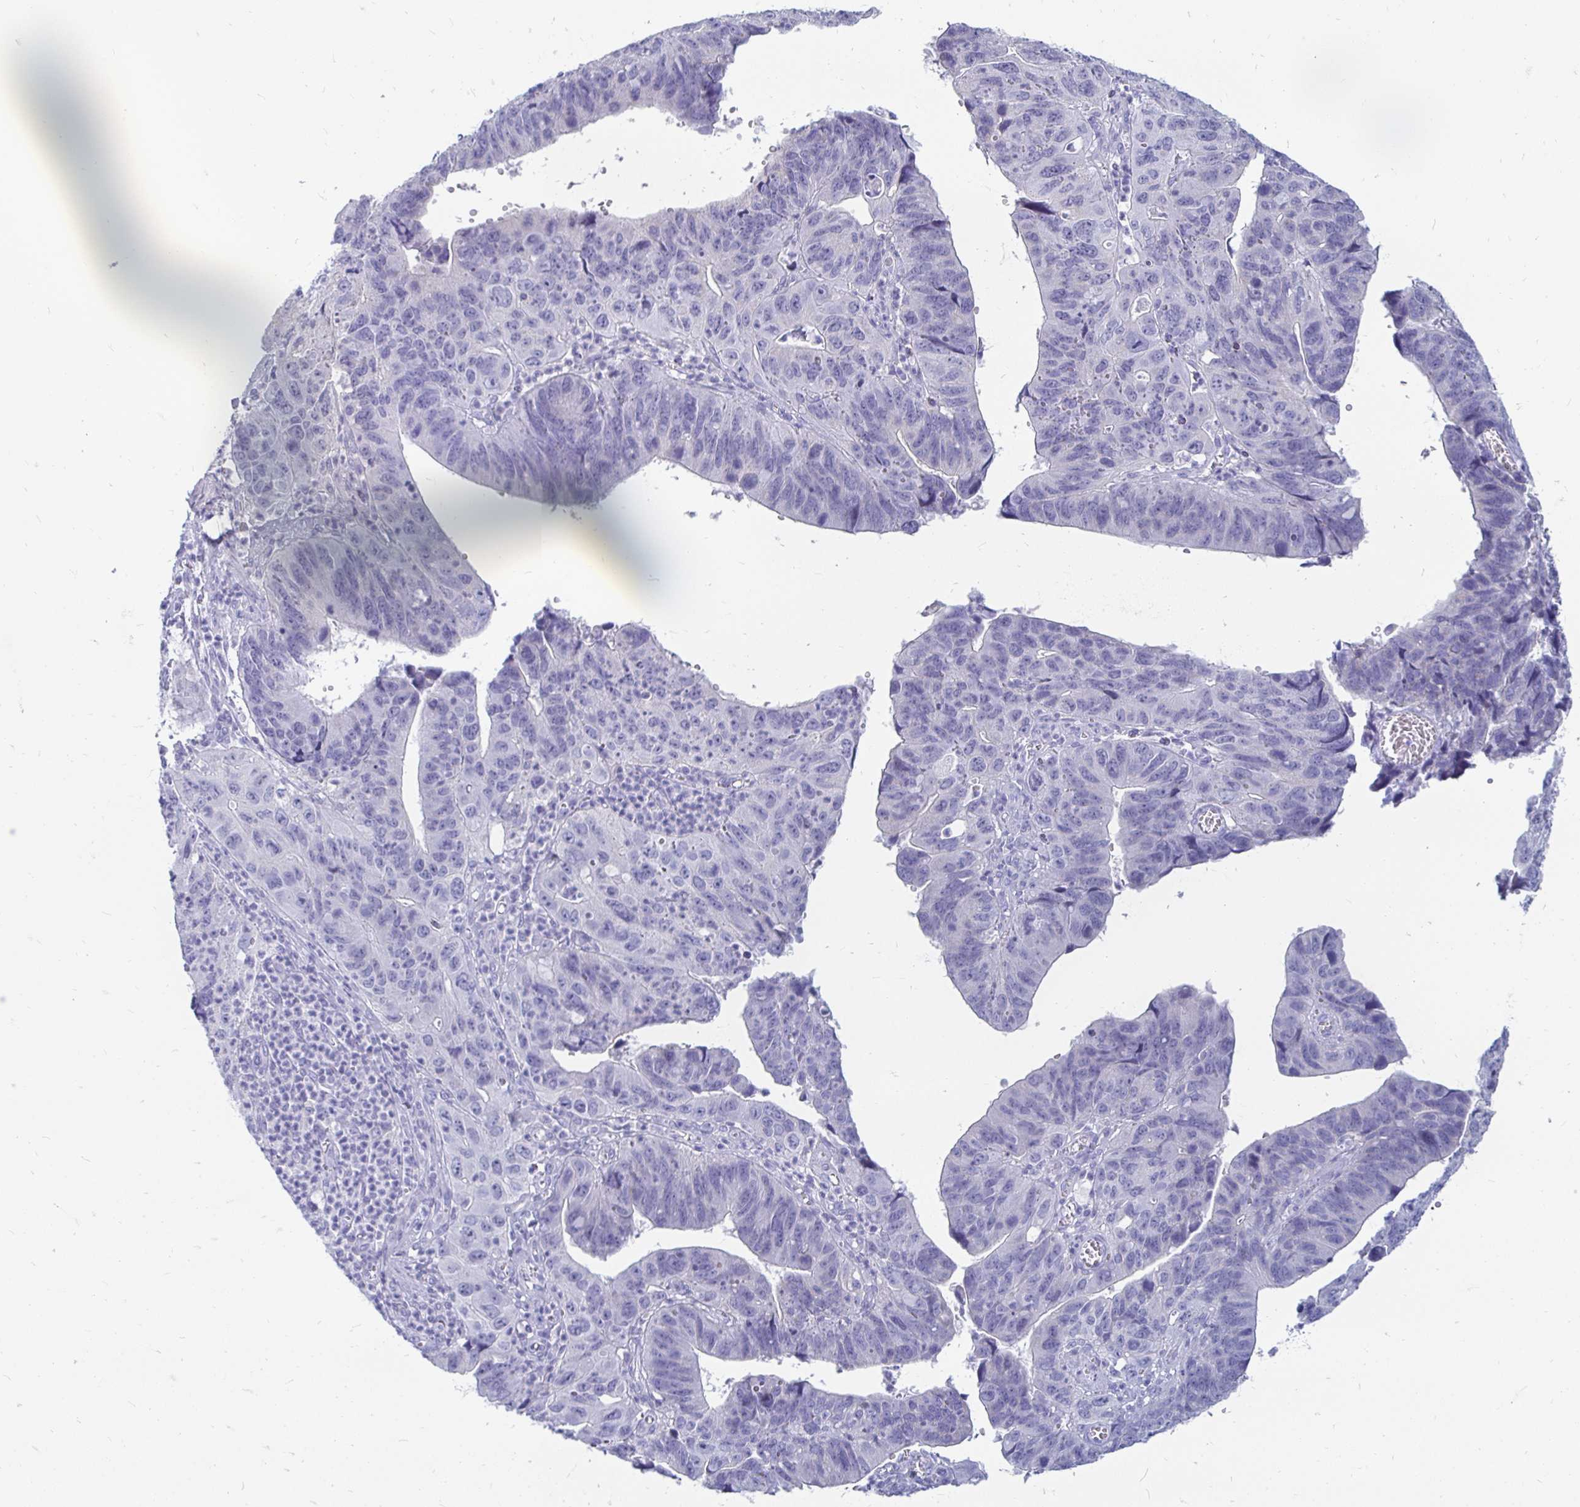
{"staining": {"intensity": "negative", "quantity": "none", "location": "none"}, "tissue": "stomach cancer", "cell_type": "Tumor cells", "image_type": "cancer", "snomed": [{"axis": "morphology", "description": "Adenocarcinoma, NOS"}, {"axis": "topography", "description": "Stomach"}], "caption": "This histopathology image is of adenocarcinoma (stomach) stained with immunohistochemistry (IHC) to label a protein in brown with the nuclei are counter-stained blue. There is no positivity in tumor cells.", "gene": "PEG10", "patient": {"sex": "male", "age": 59}}